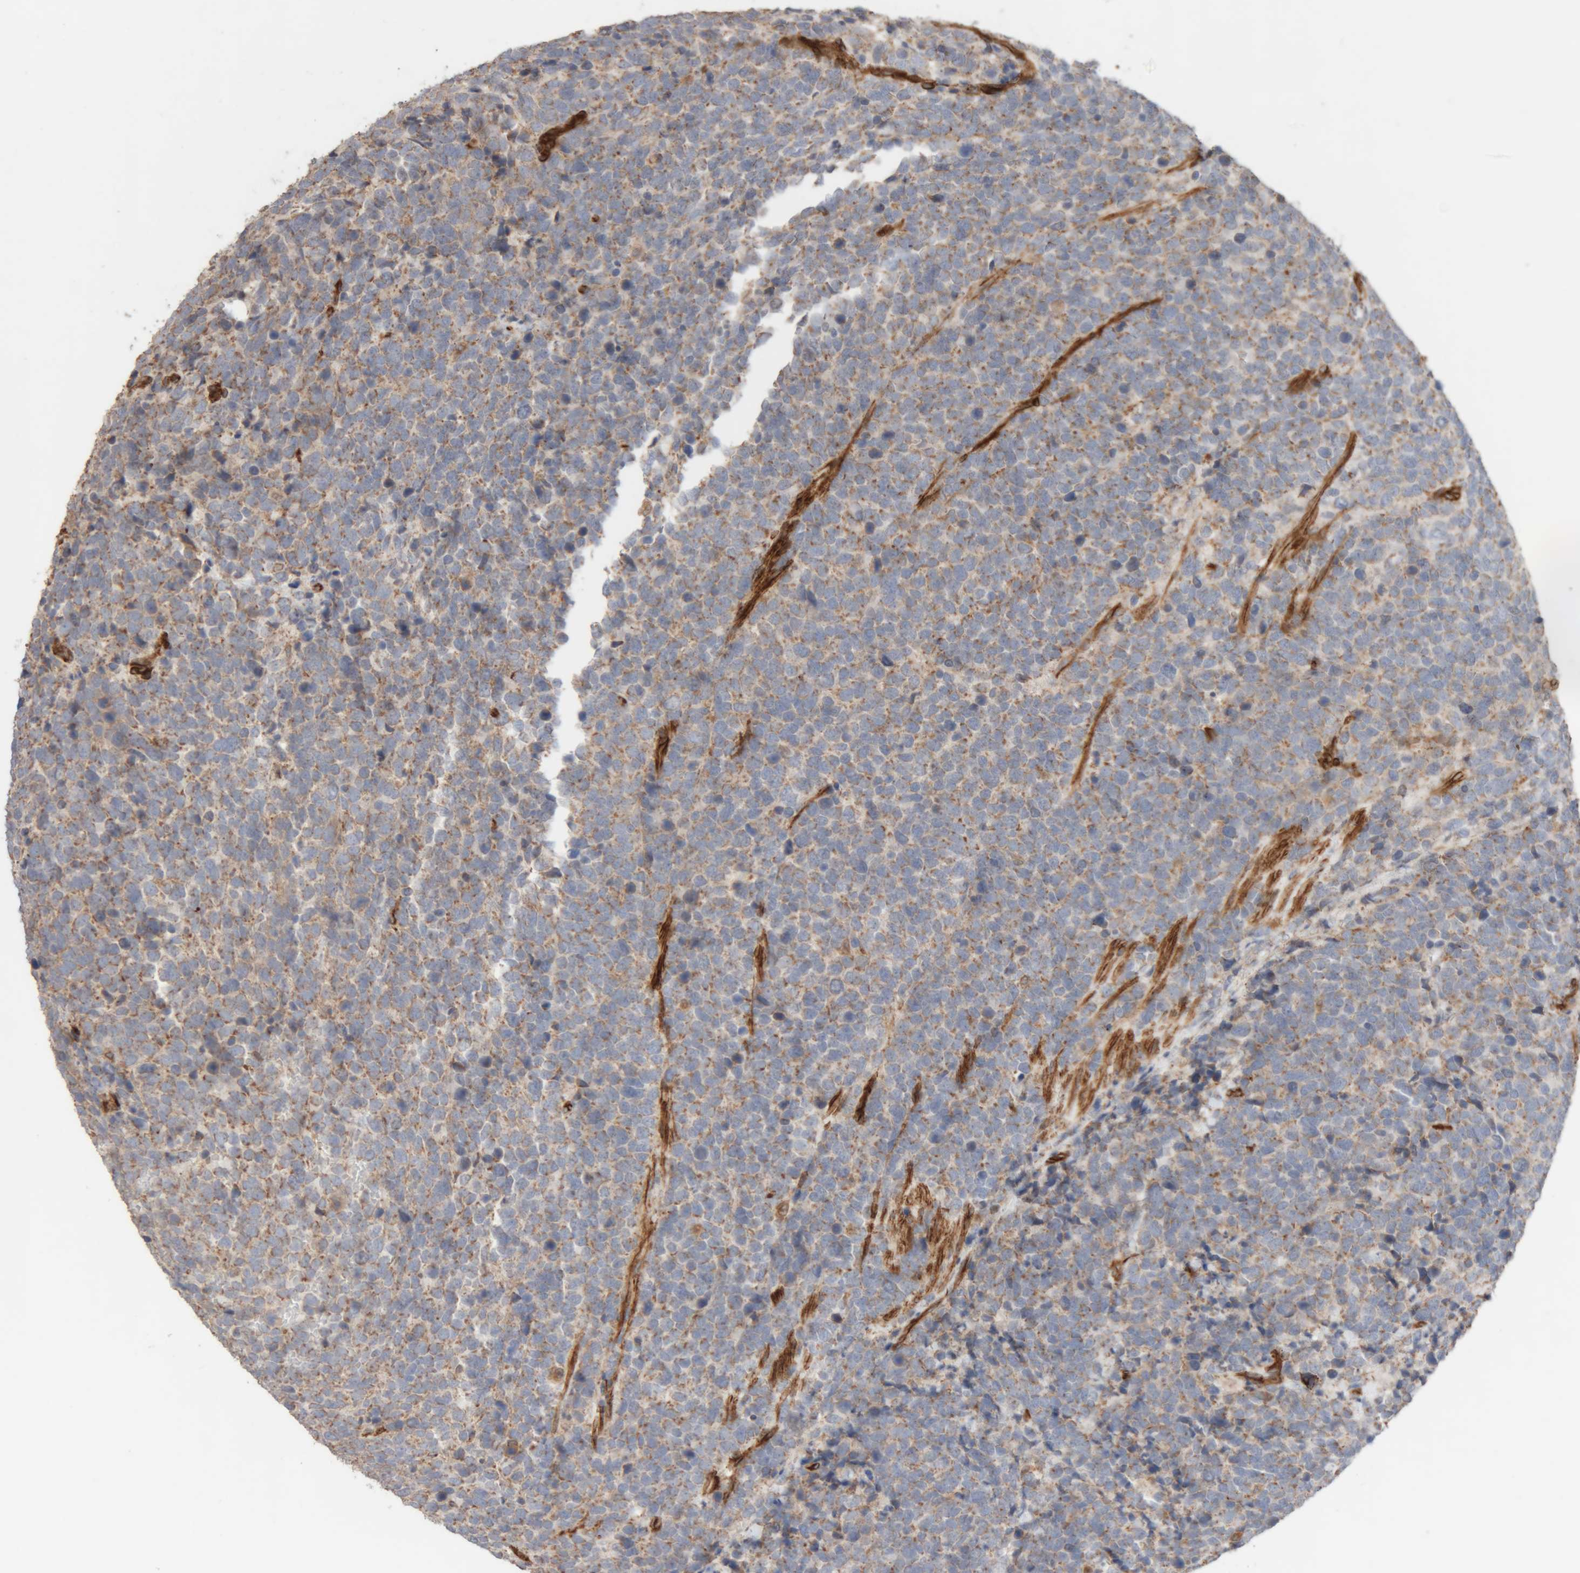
{"staining": {"intensity": "weak", "quantity": ">75%", "location": "cytoplasmic/membranous"}, "tissue": "urothelial cancer", "cell_type": "Tumor cells", "image_type": "cancer", "snomed": [{"axis": "morphology", "description": "Urothelial carcinoma, High grade"}, {"axis": "topography", "description": "Urinary bladder"}], "caption": "Immunohistochemical staining of human urothelial carcinoma (high-grade) displays low levels of weak cytoplasmic/membranous protein positivity in about >75% of tumor cells. (DAB (3,3'-diaminobenzidine) = brown stain, brightfield microscopy at high magnification).", "gene": "RAB32", "patient": {"sex": "female", "age": 82}}